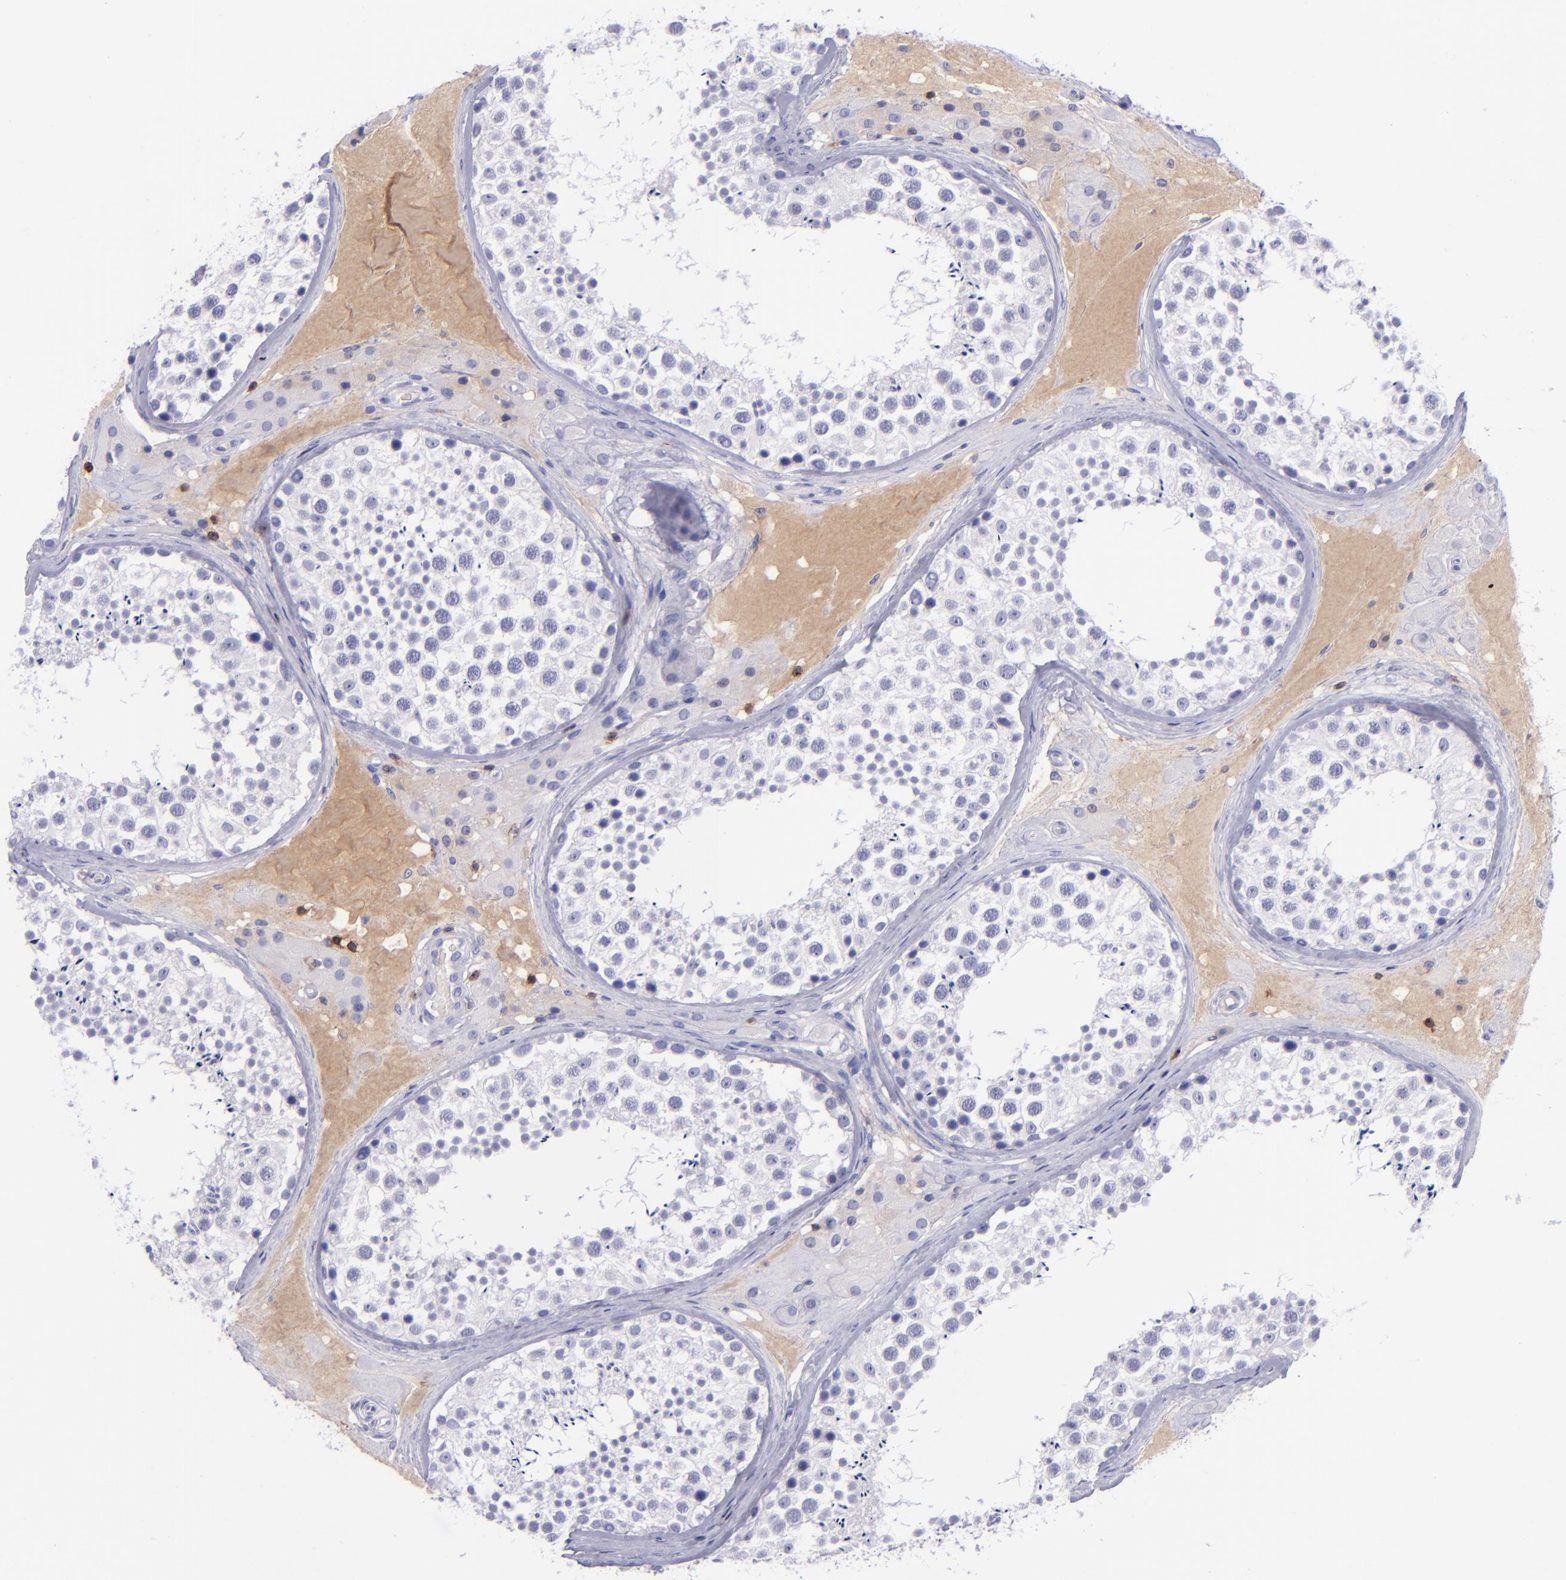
{"staining": {"intensity": "negative", "quantity": "none", "location": "none"}, "tissue": "testis", "cell_type": "Cells in seminiferous ducts", "image_type": "normal", "snomed": [{"axis": "morphology", "description": "Normal tissue, NOS"}, {"axis": "topography", "description": "Testis"}], "caption": "DAB (3,3'-diaminobenzidine) immunohistochemical staining of benign human testis demonstrates no significant expression in cells in seminiferous ducts. The staining was performed using DAB (3,3'-diaminobenzidine) to visualize the protein expression in brown, while the nuclei were stained in blue with hematoxylin (Magnification: 20x).", "gene": "ICAM3", "patient": {"sex": "male", "age": 46}}